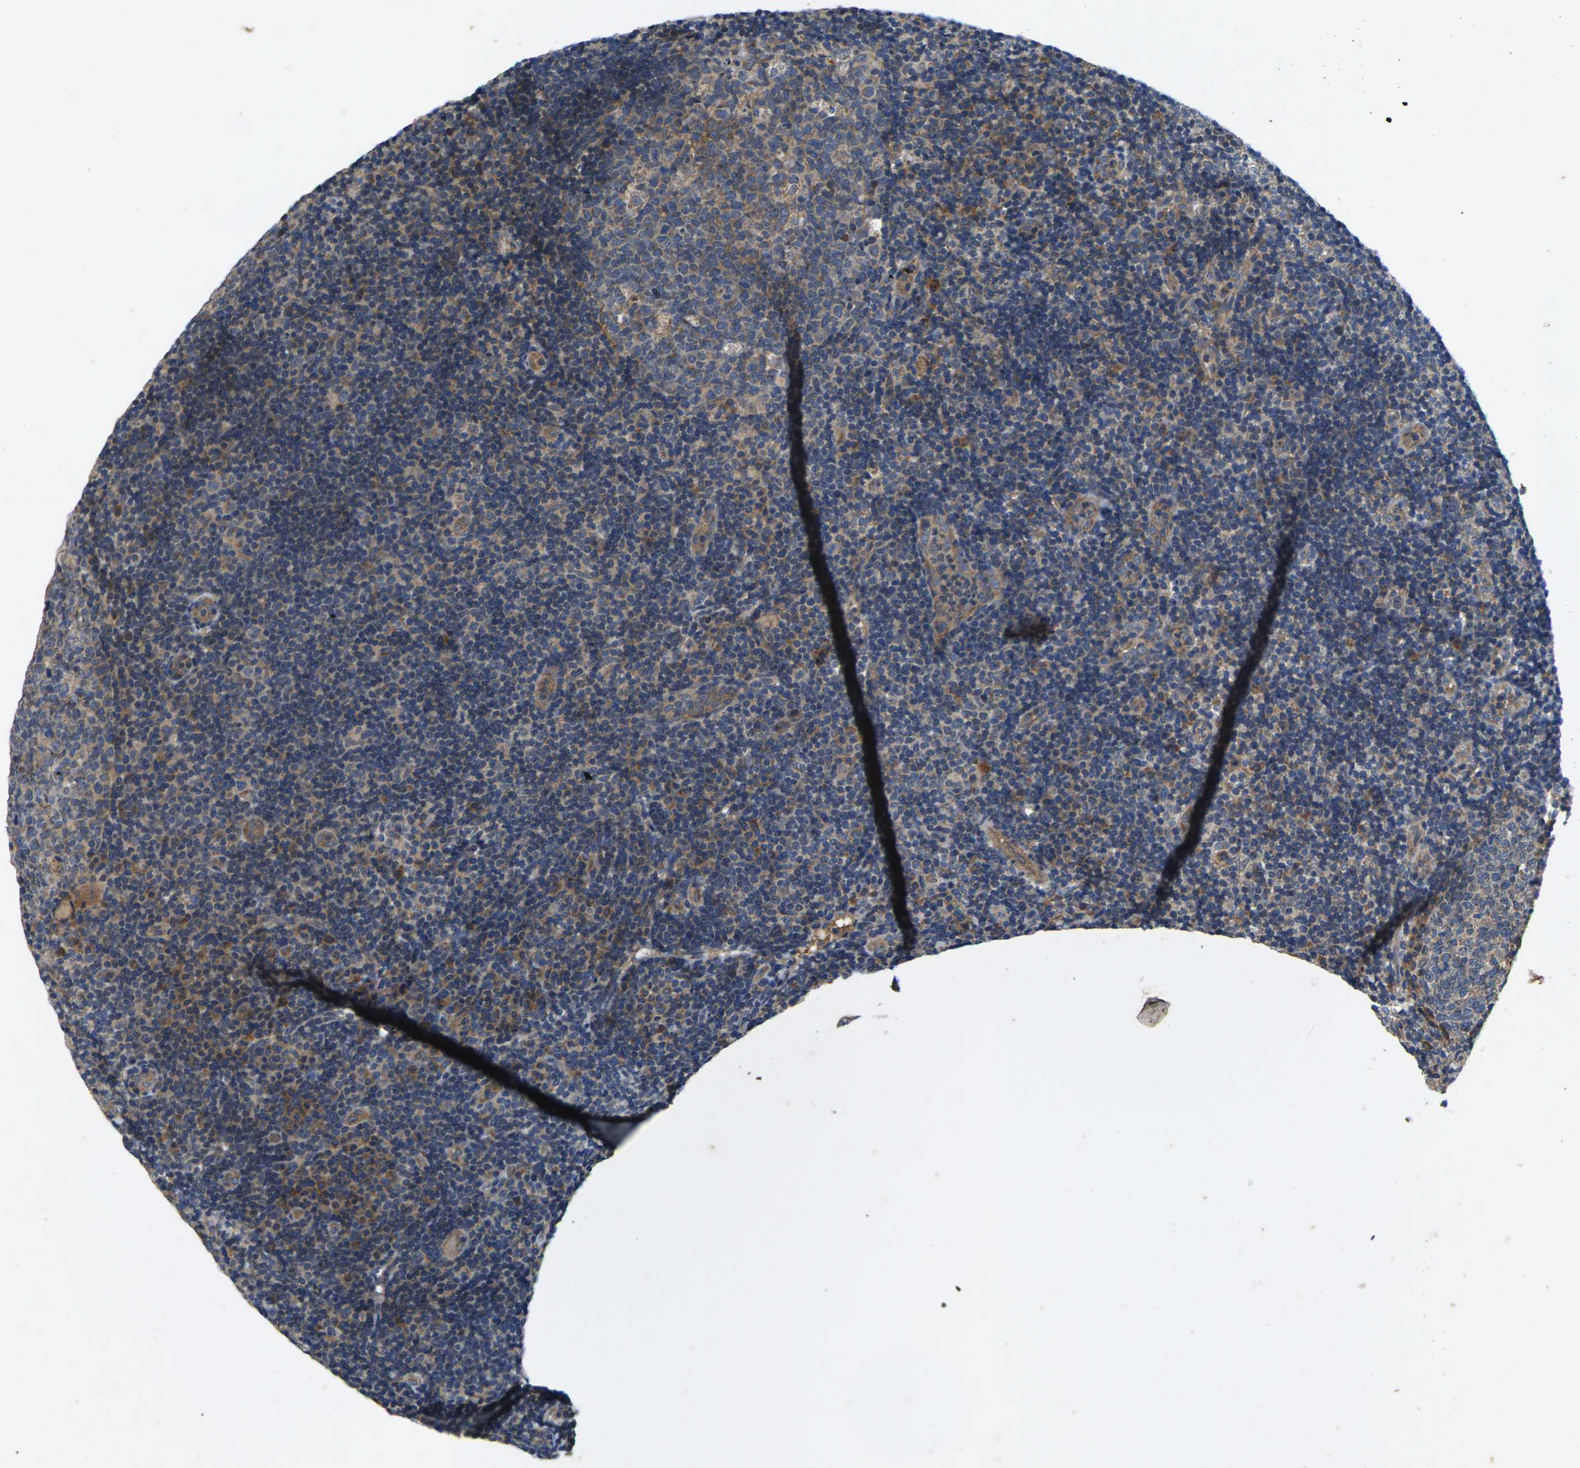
{"staining": {"intensity": "weak", "quantity": "25%-75%", "location": "cytoplasmic/membranous"}, "tissue": "tonsil", "cell_type": "Germinal center cells", "image_type": "normal", "snomed": [{"axis": "morphology", "description": "Normal tissue, NOS"}, {"axis": "topography", "description": "Tonsil"}], "caption": "Immunohistochemistry of normal tonsil shows low levels of weak cytoplasmic/membranous staining in approximately 25%-75% of germinal center cells.", "gene": "KIF1B", "patient": {"sex": "female", "age": 40}}